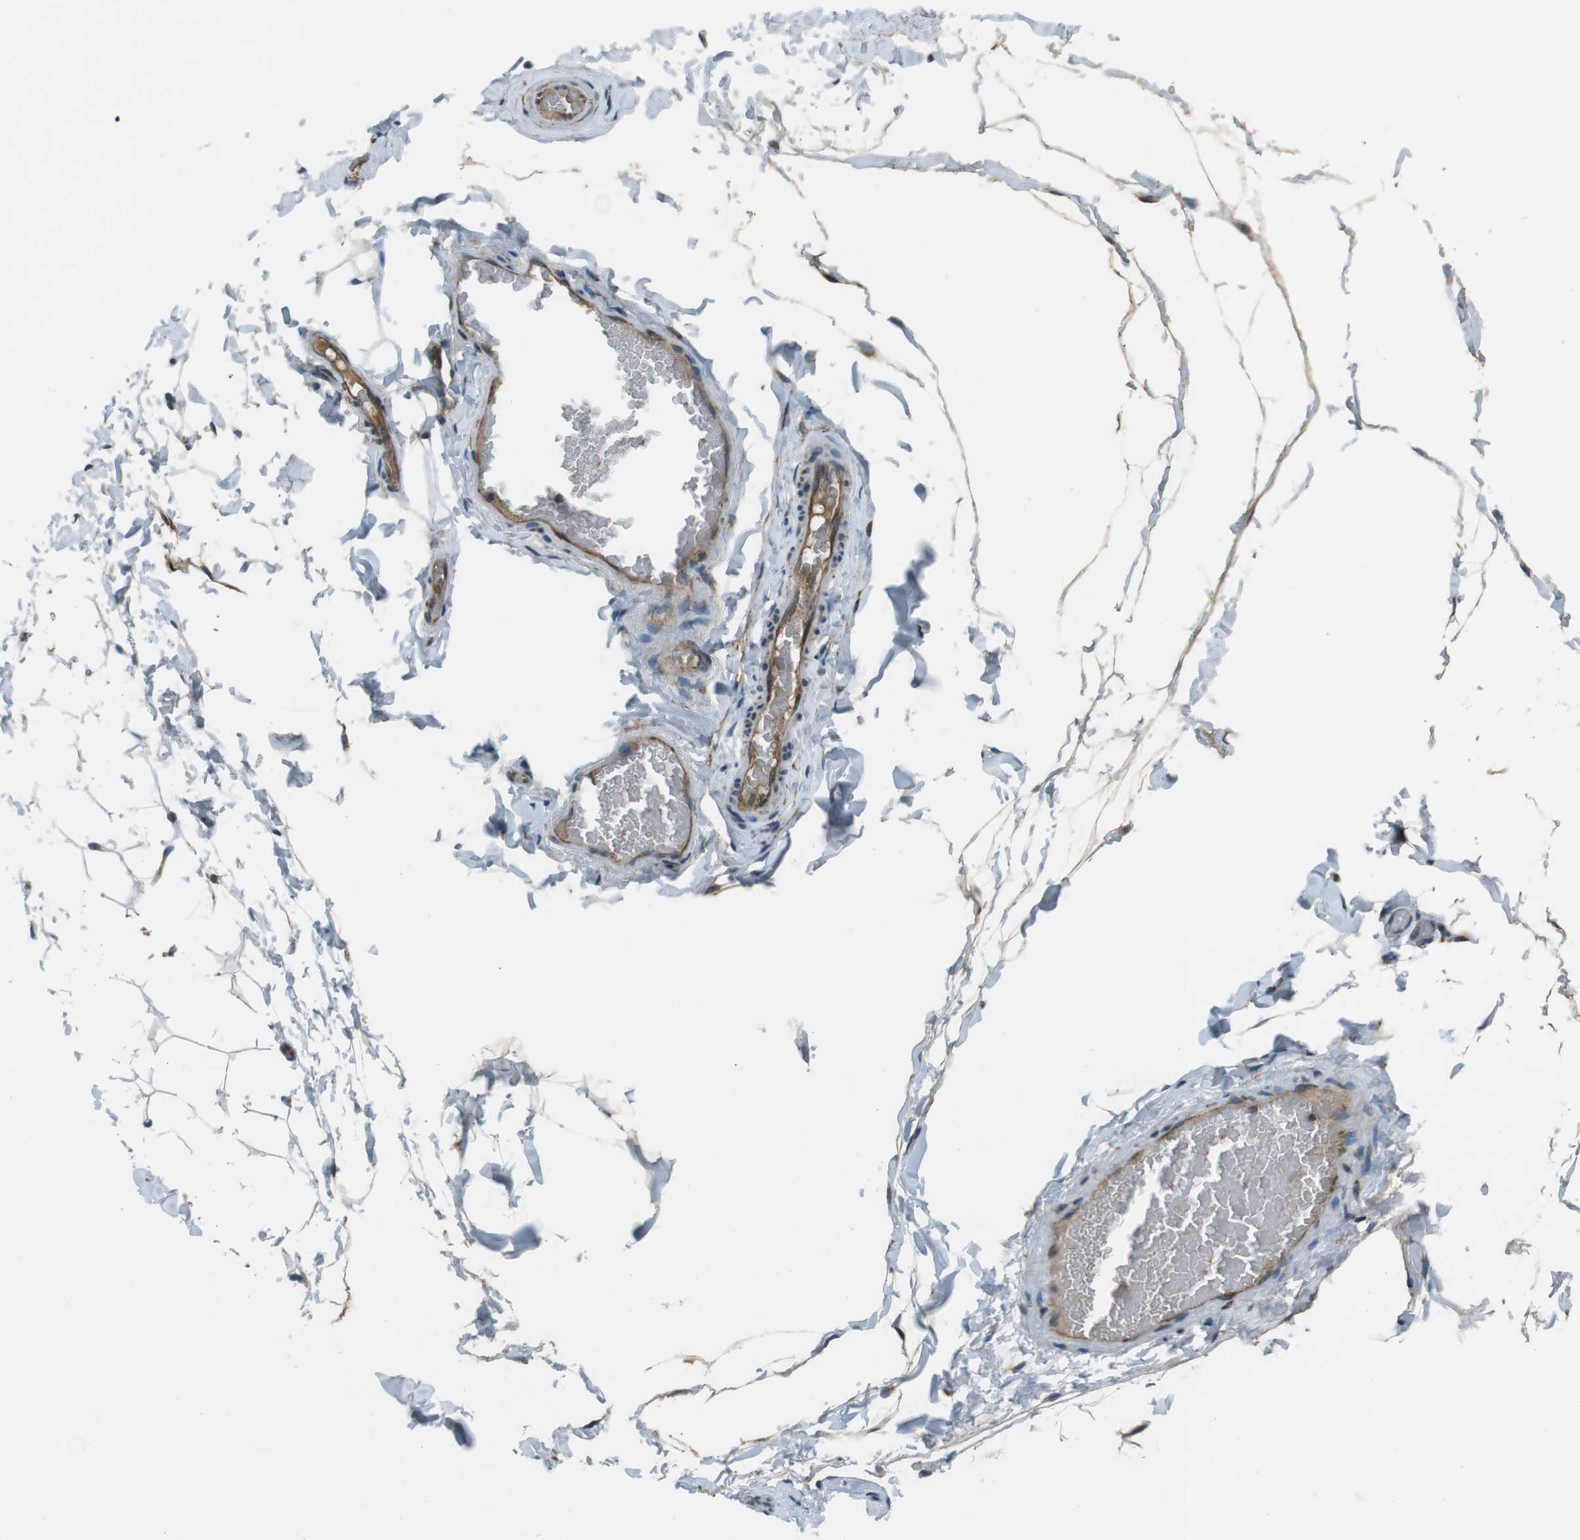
{"staining": {"intensity": "moderate", "quantity": "25%-75%", "location": "cytoplasmic/membranous"}, "tissue": "adipose tissue", "cell_type": "Adipocytes", "image_type": "normal", "snomed": [{"axis": "morphology", "description": "Normal tissue, NOS"}, {"axis": "topography", "description": "Soft tissue"}], "caption": "DAB immunohistochemical staining of benign adipose tissue reveals moderate cytoplasmic/membranous protein positivity in about 25%-75% of adipocytes. (DAB IHC, brown staining for protein, blue staining for nuclei).", "gene": "KTN1", "patient": {"sex": "male", "age": 26}}